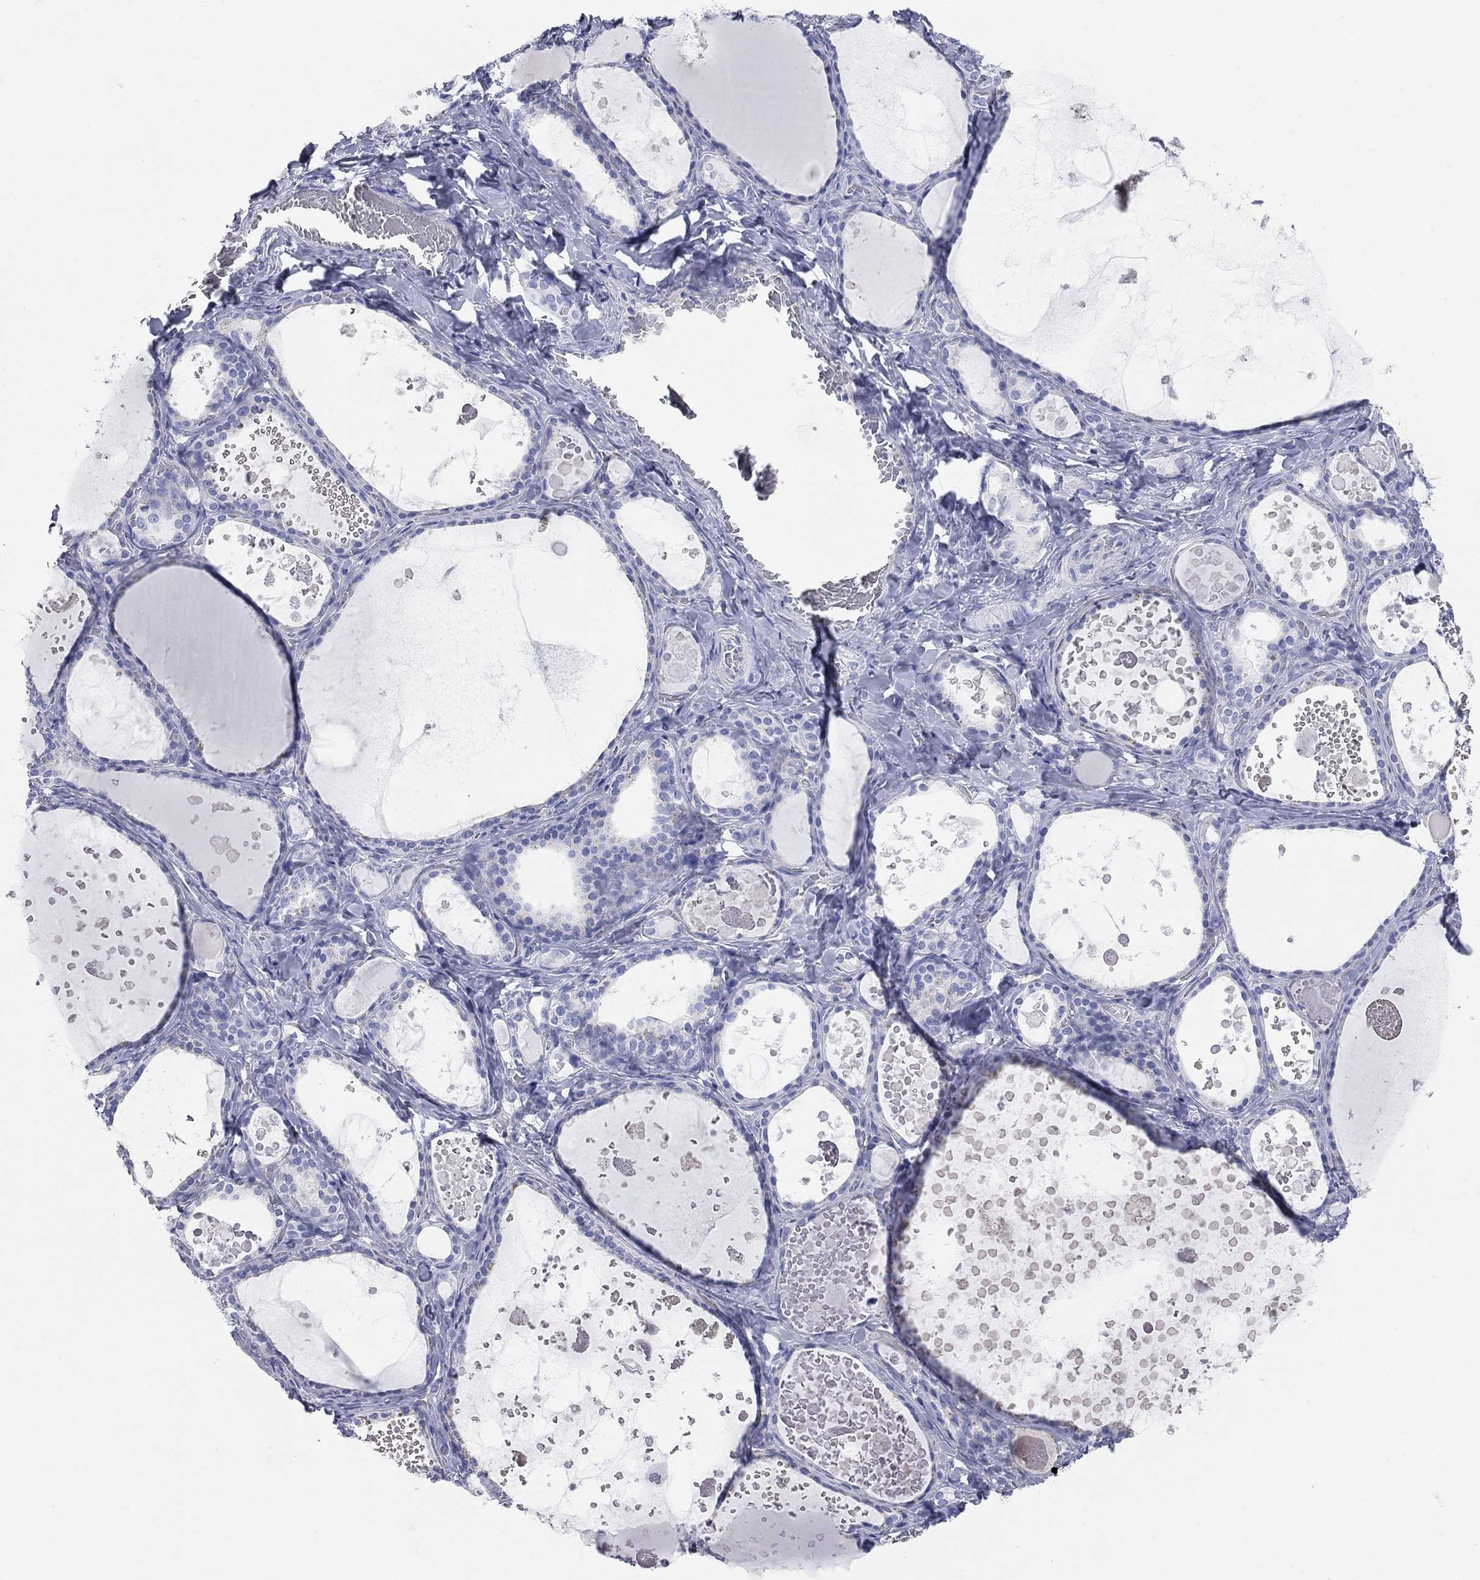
{"staining": {"intensity": "negative", "quantity": "none", "location": "none"}, "tissue": "thyroid gland", "cell_type": "Glandular cells", "image_type": "normal", "snomed": [{"axis": "morphology", "description": "Normal tissue, NOS"}, {"axis": "topography", "description": "Thyroid gland"}], "caption": "DAB (3,3'-diaminobenzidine) immunohistochemical staining of benign human thyroid gland reveals no significant positivity in glandular cells. The staining was performed using DAB to visualize the protein expression in brown, while the nuclei were stained in blue with hematoxylin (Magnification: 20x).", "gene": "AOX1", "patient": {"sex": "female", "age": 56}}